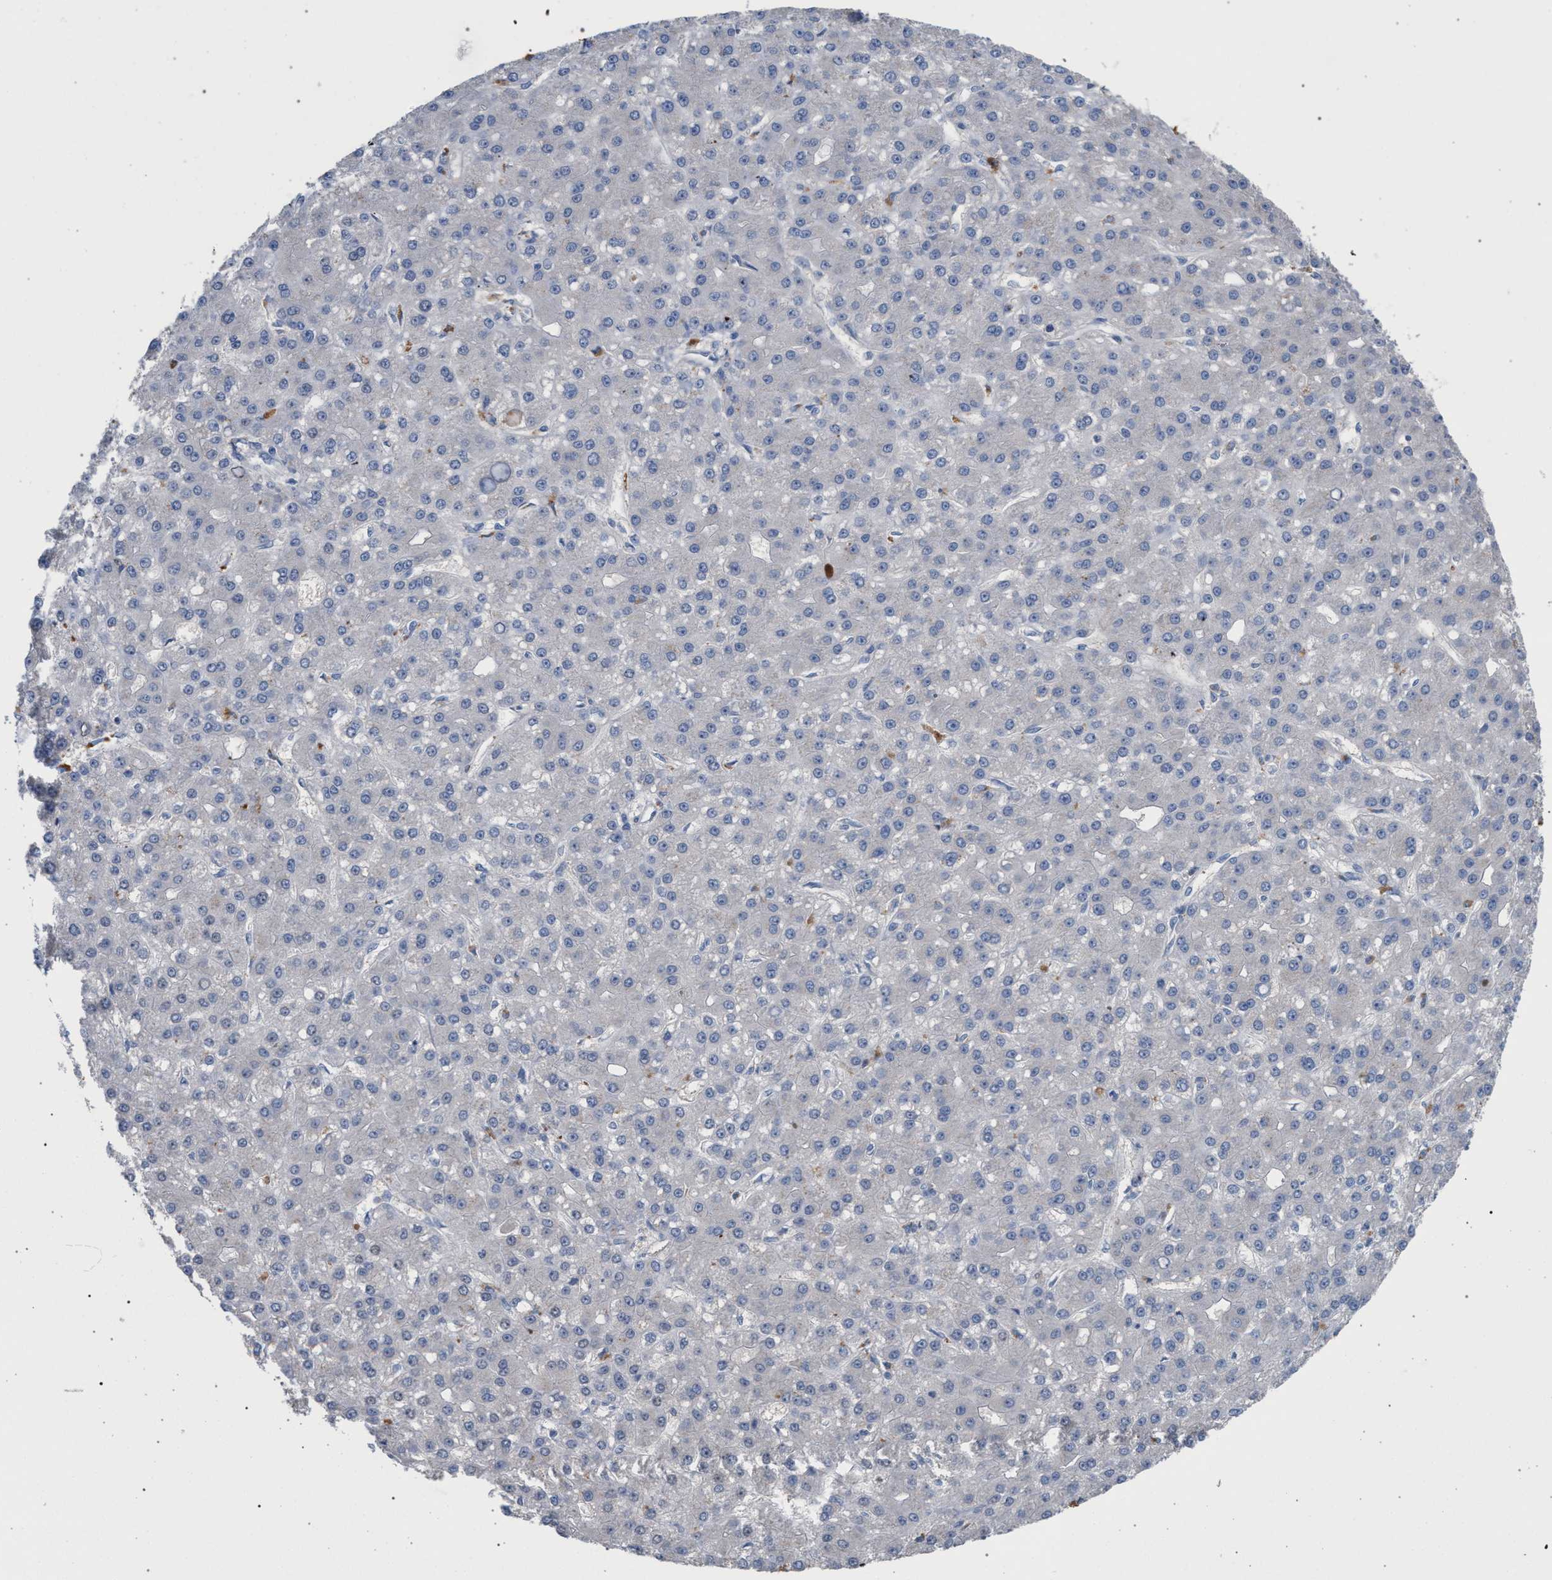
{"staining": {"intensity": "negative", "quantity": "none", "location": "none"}, "tissue": "liver cancer", "cell_type": "Tumor cells", "image_type": "cancer", "snomed": [{"axis": "morphology", "description": "Carcinoma, Hepatocellular, NOS"}, {"axis": "topography", "description": "Liver"}], "caption": "The immunohistochemistry (IHC) image has no significant positivity in tumor cells of liver hepatocellular carcinoma tissue.", "gene": "TECPR1", "patient": {"sex": "male", "age": 67}}